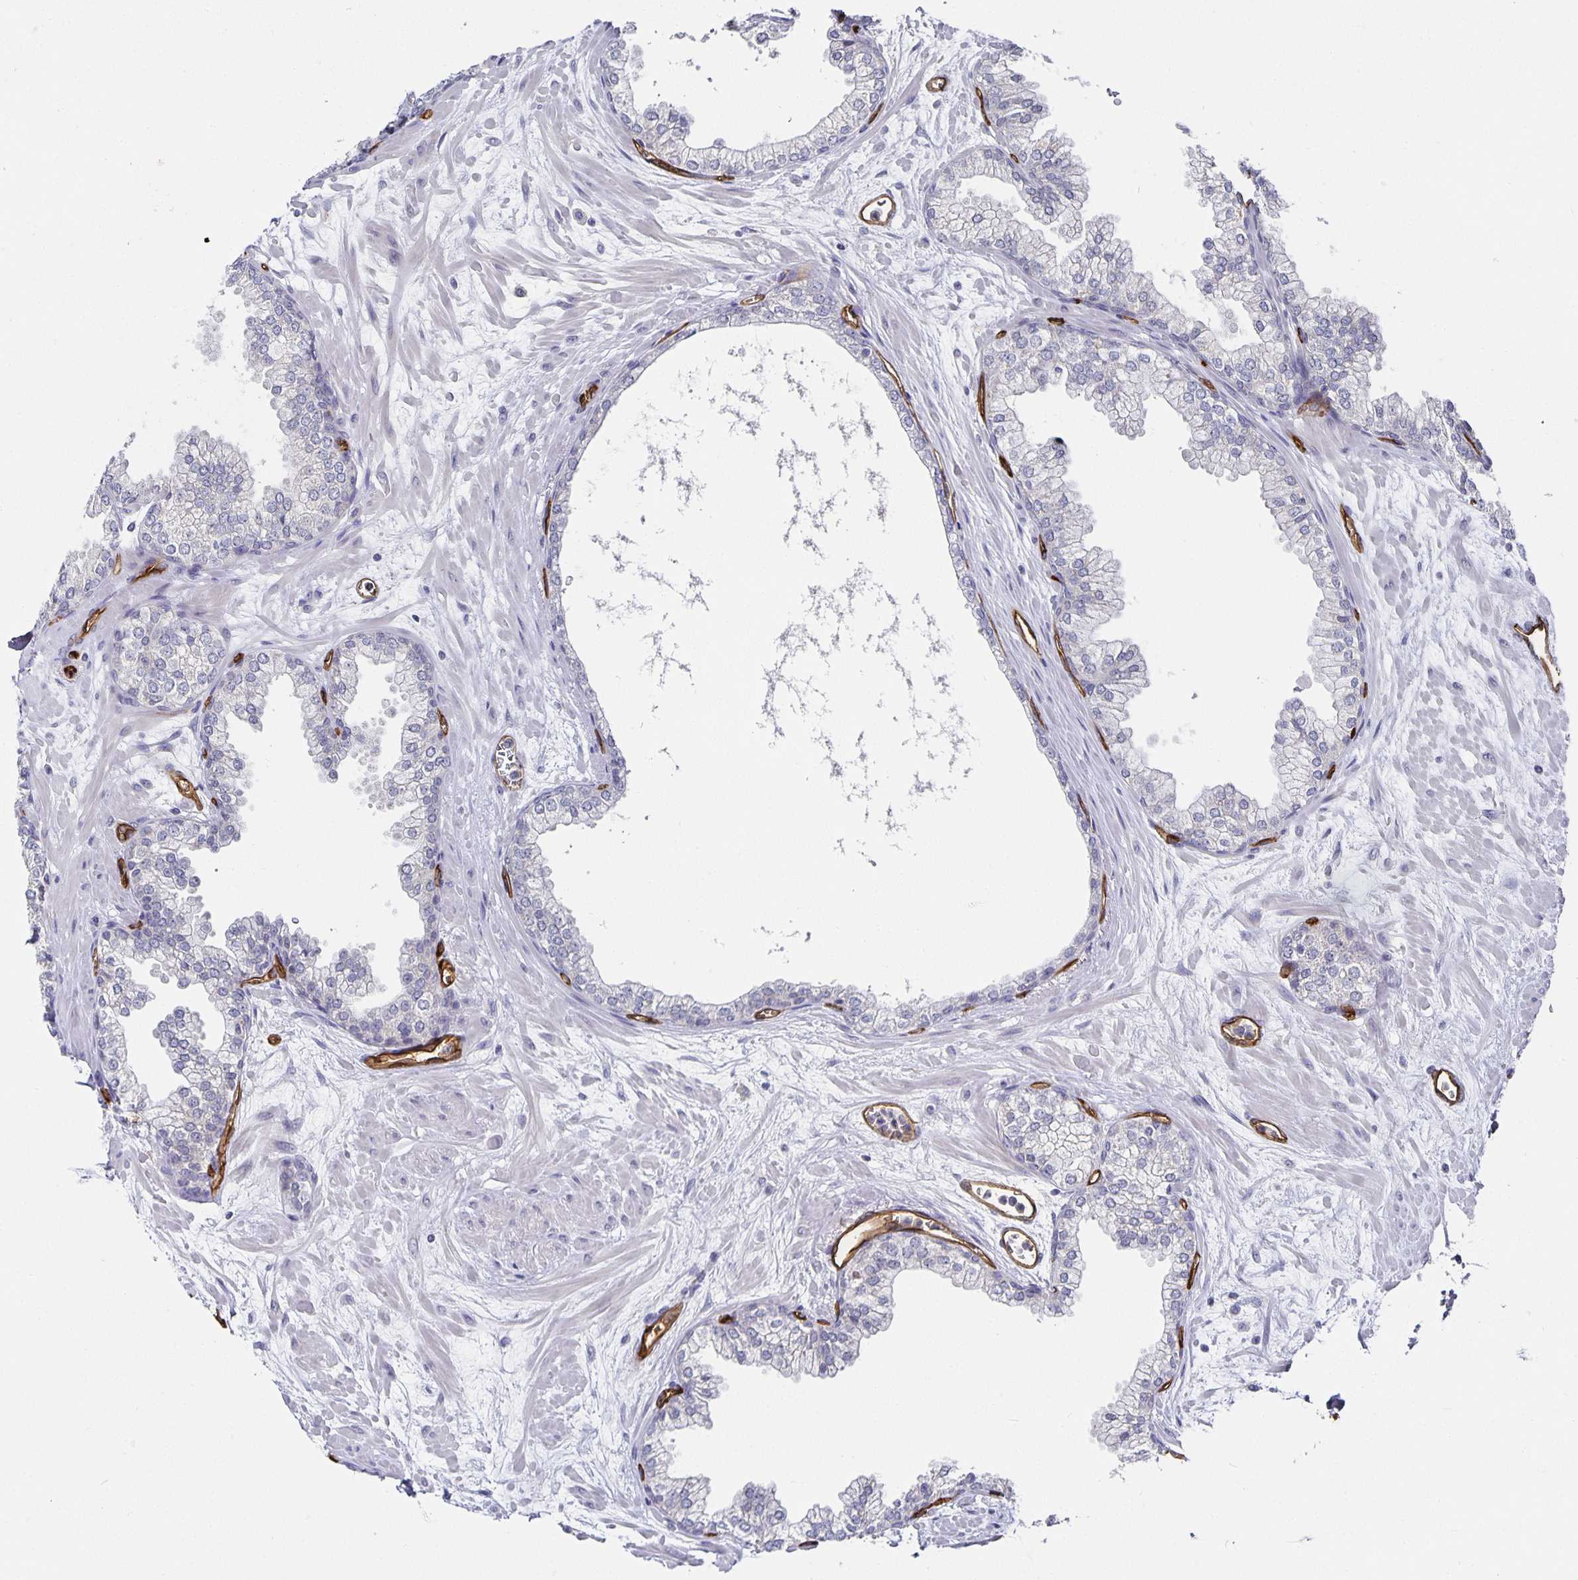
{"staining": {"intensity": "negative", "quantity": "none", "location": "none"}, "tissue": "prostate", "cell_type": "Glandular cells", "image_type": "normal", "snomed": [{"axis": "morphology", "description": "Normal tissue, NOS"}, {"axis": "topography", "description": "Prostate"}, {"axis": "topography", "description": "Peripheral nerve tissue"}], "caption": "Benign prostate was stained to show a protein in brown. There is no significant expression in glandular cells. (Immunohistochemistry, brightfield microscopy, high magnification).", "gene": "PODXL", "patient": {"sex": "male", "age": 61}}